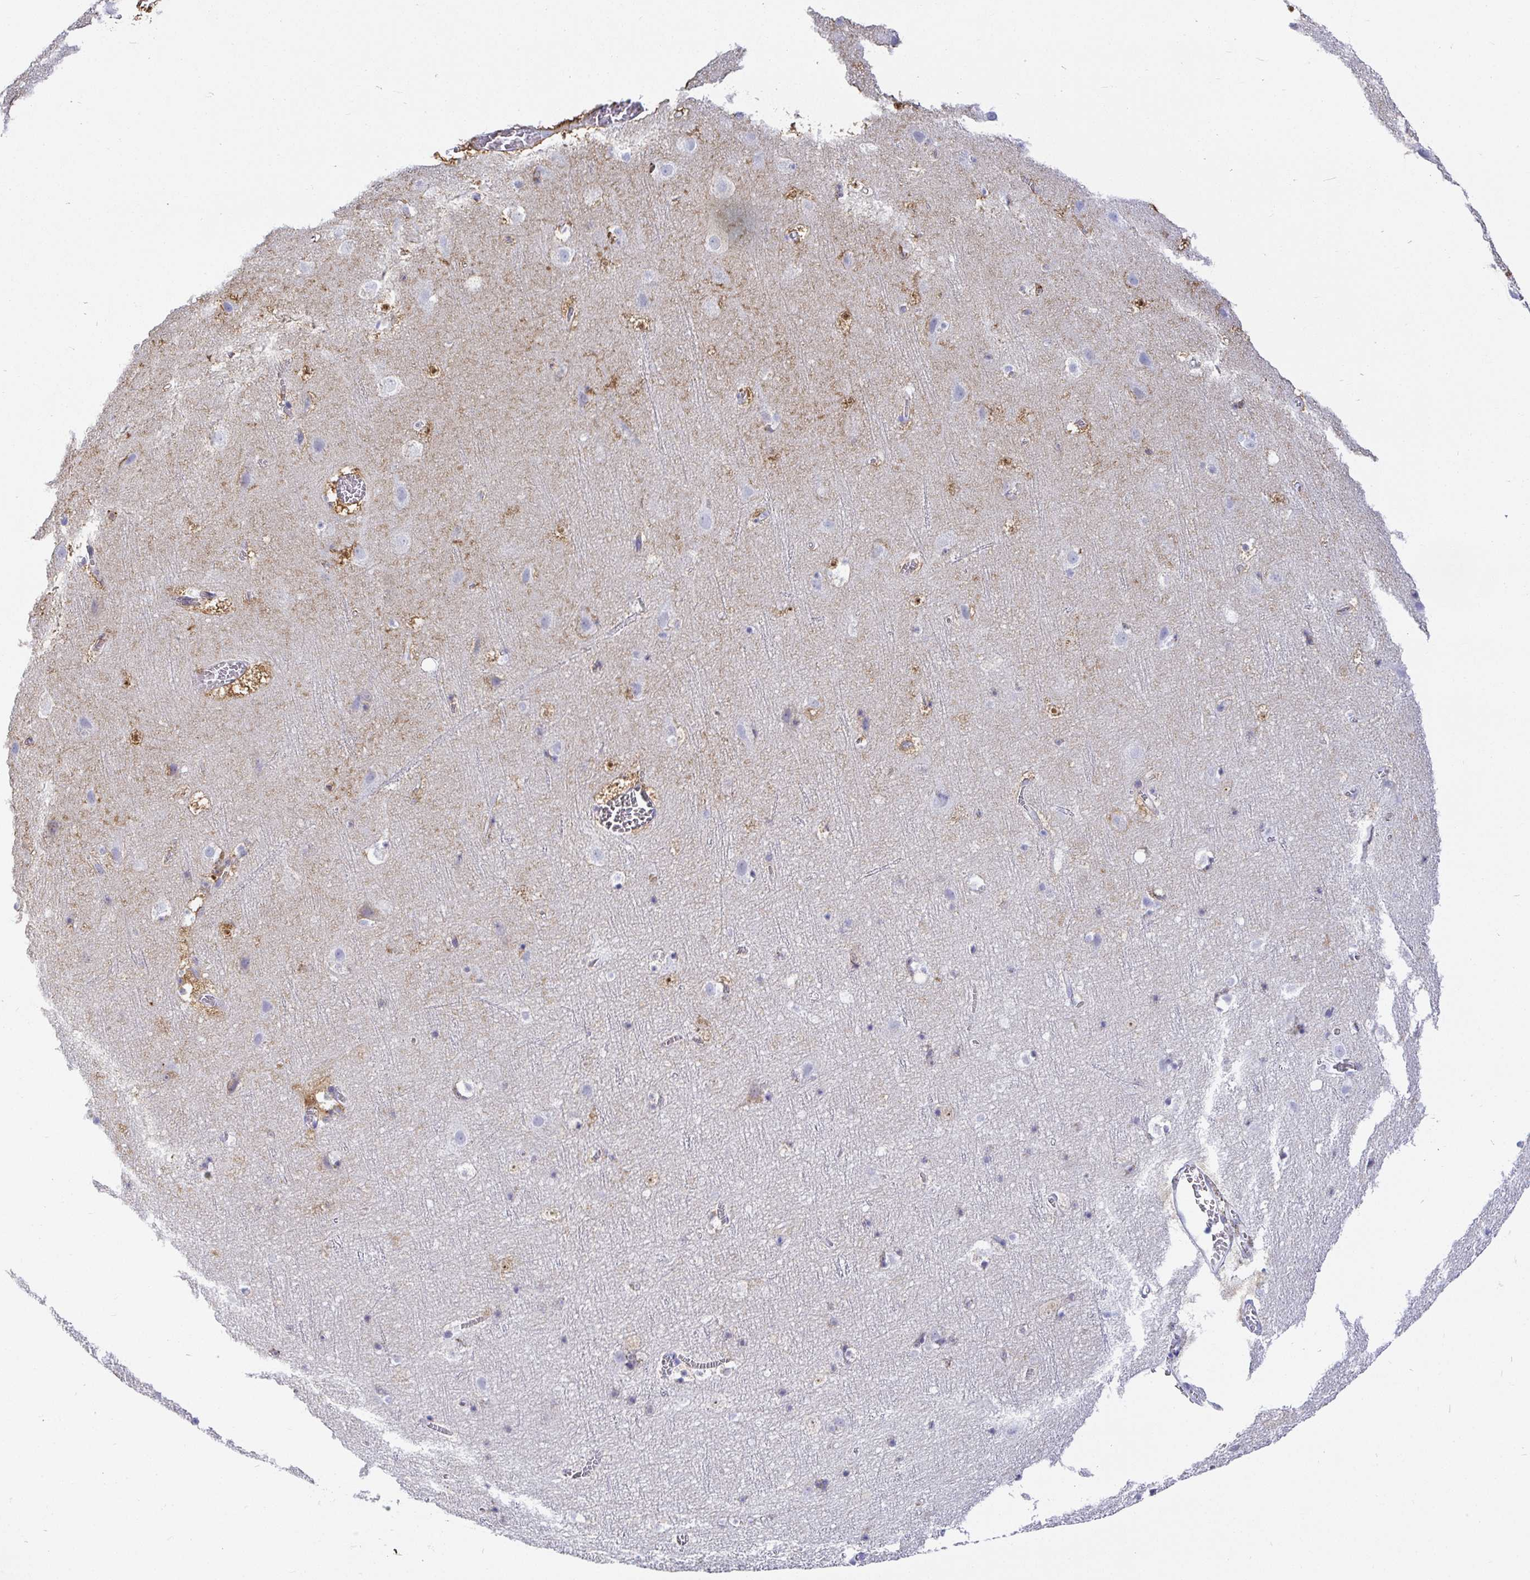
{"staining": {"intensity": "weak", "quantity": "<25%", "location": "cytoplasmic/membranous"}, "tissue": "cerebral cortex", "cell_type": "Endothelial cells", "image_type": "normal", "snomed": [{"axis": "morphology", "description": "Normal tissue, NOS"}, {"axis": "topography", "description": "Cerebral cortex"}], "caption": "Endothelial cells show no significant protein staining in normal cerebral cortex. (DAB (3,3'-diaminobenzidine) immunohistochemistry with hematoxylin counter stain).", "gene": "TMEM241", "patient": {"sex": "female", "age": 42}}